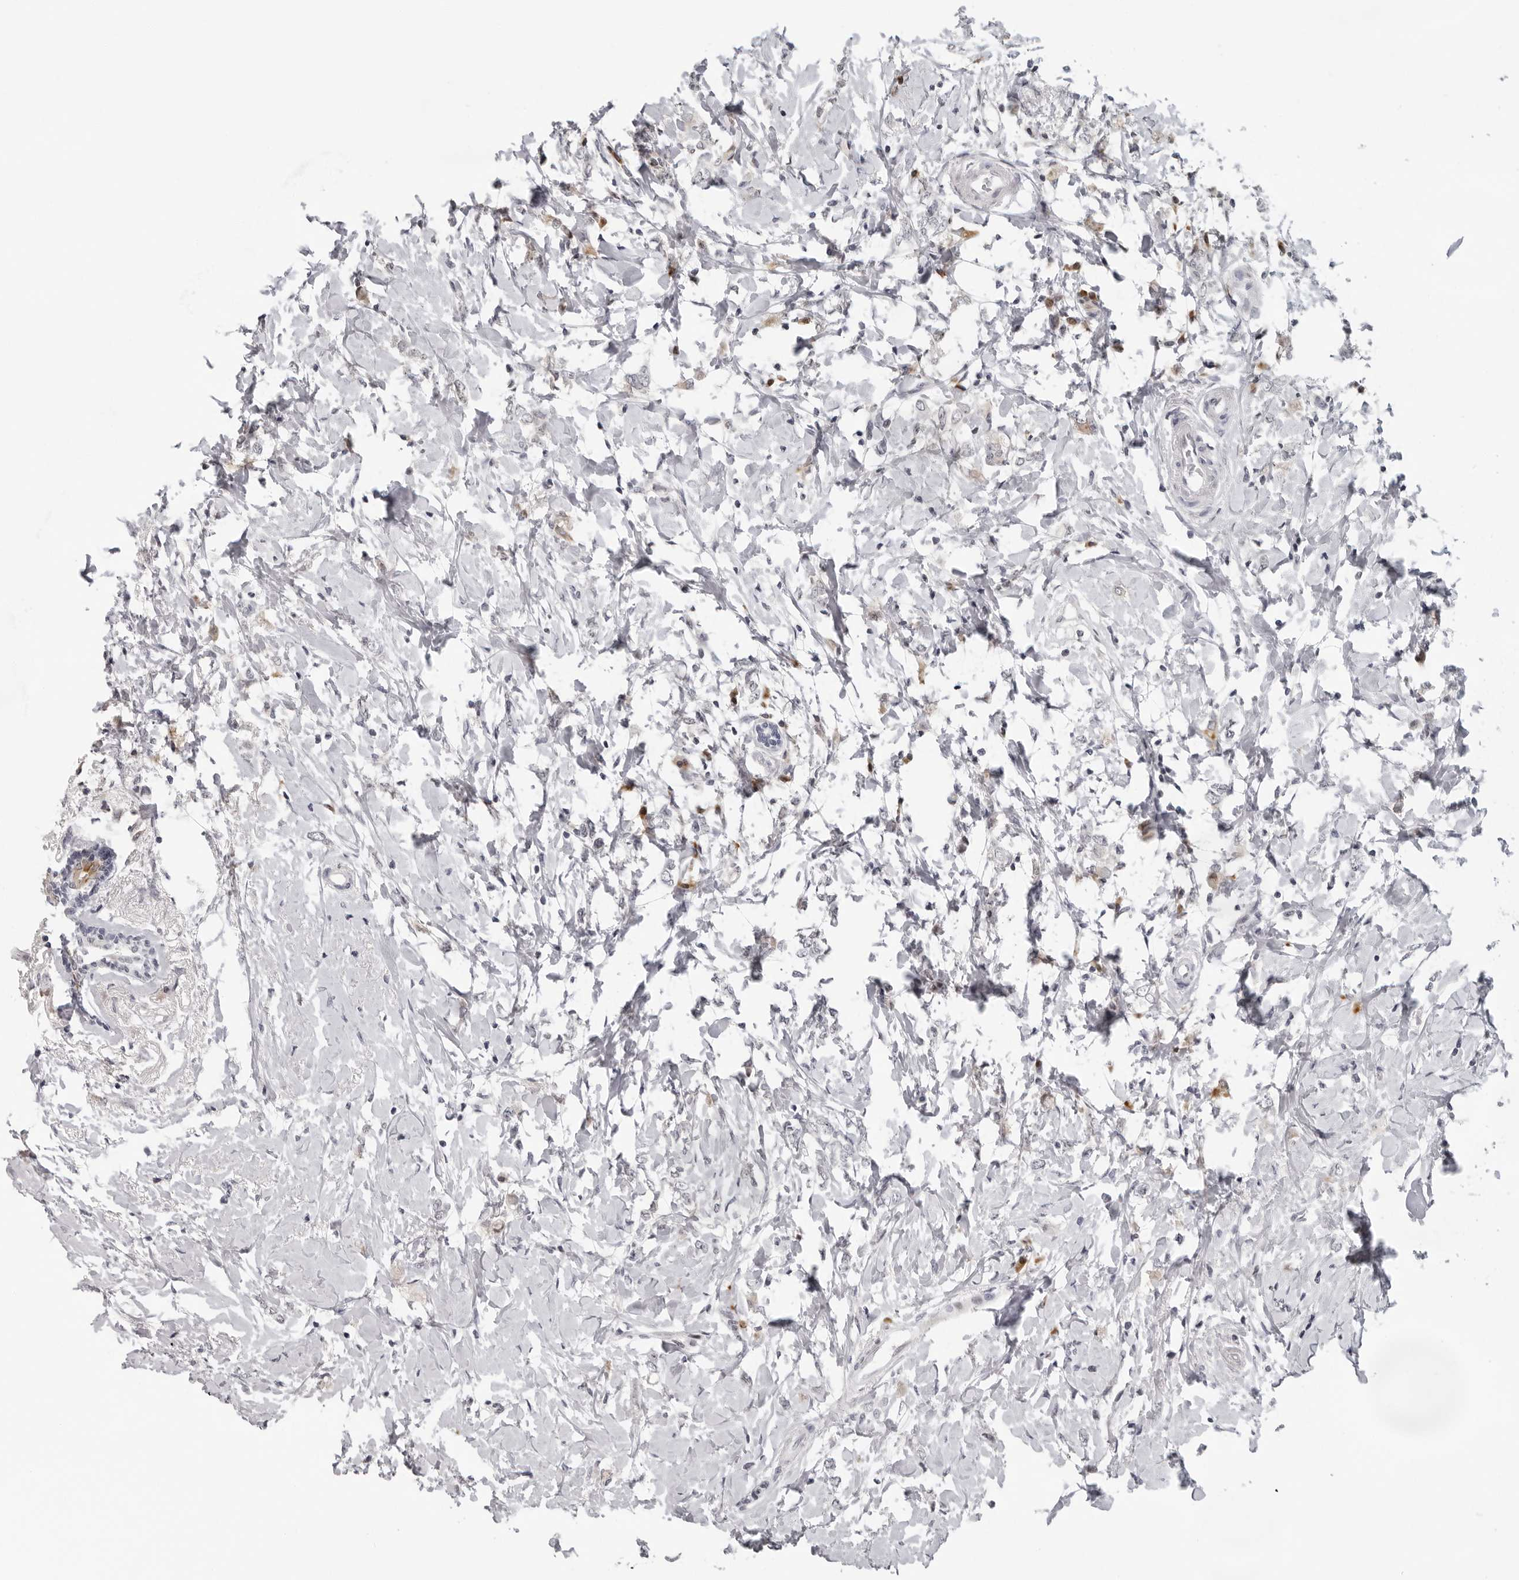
{"staining": {"intensity": "negative", "quantity": "none", "location": "none"}, "tissue": "breast cancer", "cell_type": "Tumor cells", "image_type": "cancer", "snomed": [{"axis": "morphology", "description": "Normal tissue, NOS"}, {"axis": "morphology", "description": "Lobular carcinoma"}, {"axis": "topography", "description": "Breast"}], "caption": "The micrograph shows no staining of tumor cells in breast cancer (lobular carcinoma).", "gene": "PIP4K2C", "patient": {"sex": "female", "age": 47}}